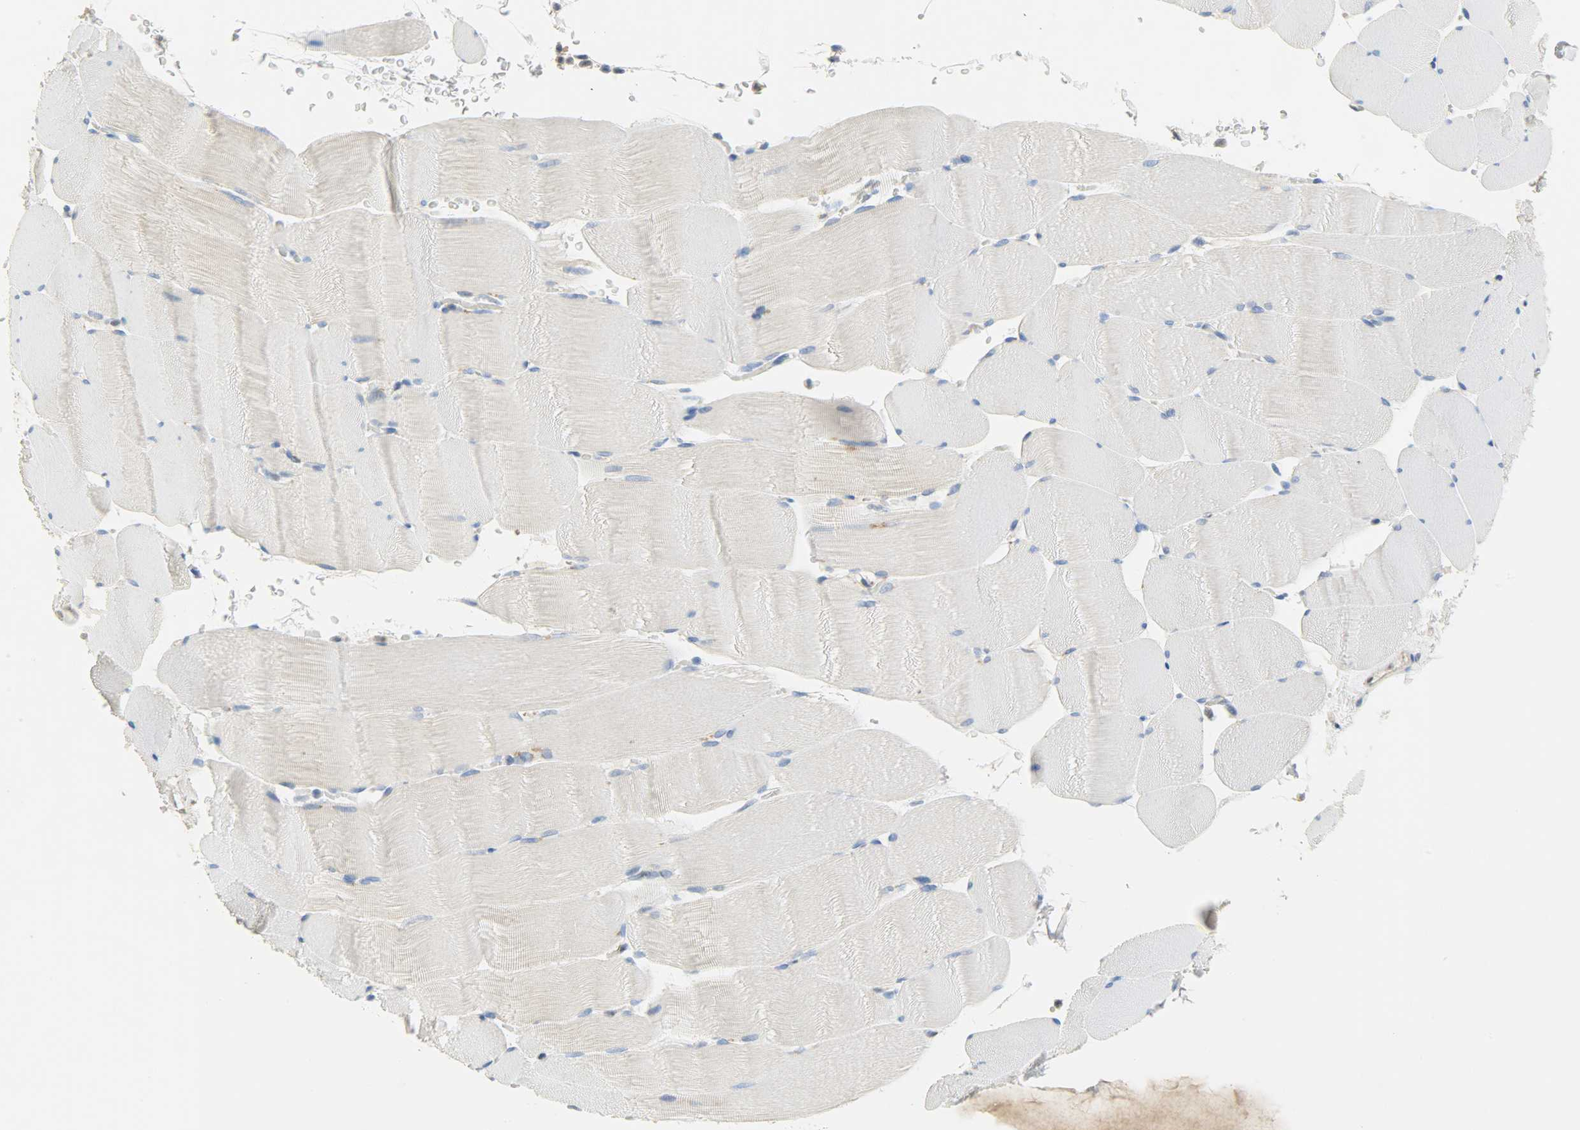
{"staining": {"intensity": "negative", "quantity": "none", "location": "none"}, "tissue": "skeletal muscle", "cell_type": "Myocytes", "image_type": "normal", "snomed": [{"axis": "morphology", "description": "Normal tissue, NOS"}, {"axis": "topography", "description": "Skeletal muscle"}], "caption": "Human skeletal muscle stained for a protein using IHC displays no positivity in myocytes.", "gene": "FKBP1A", "patient": {"sex": "male", "age": 62}}